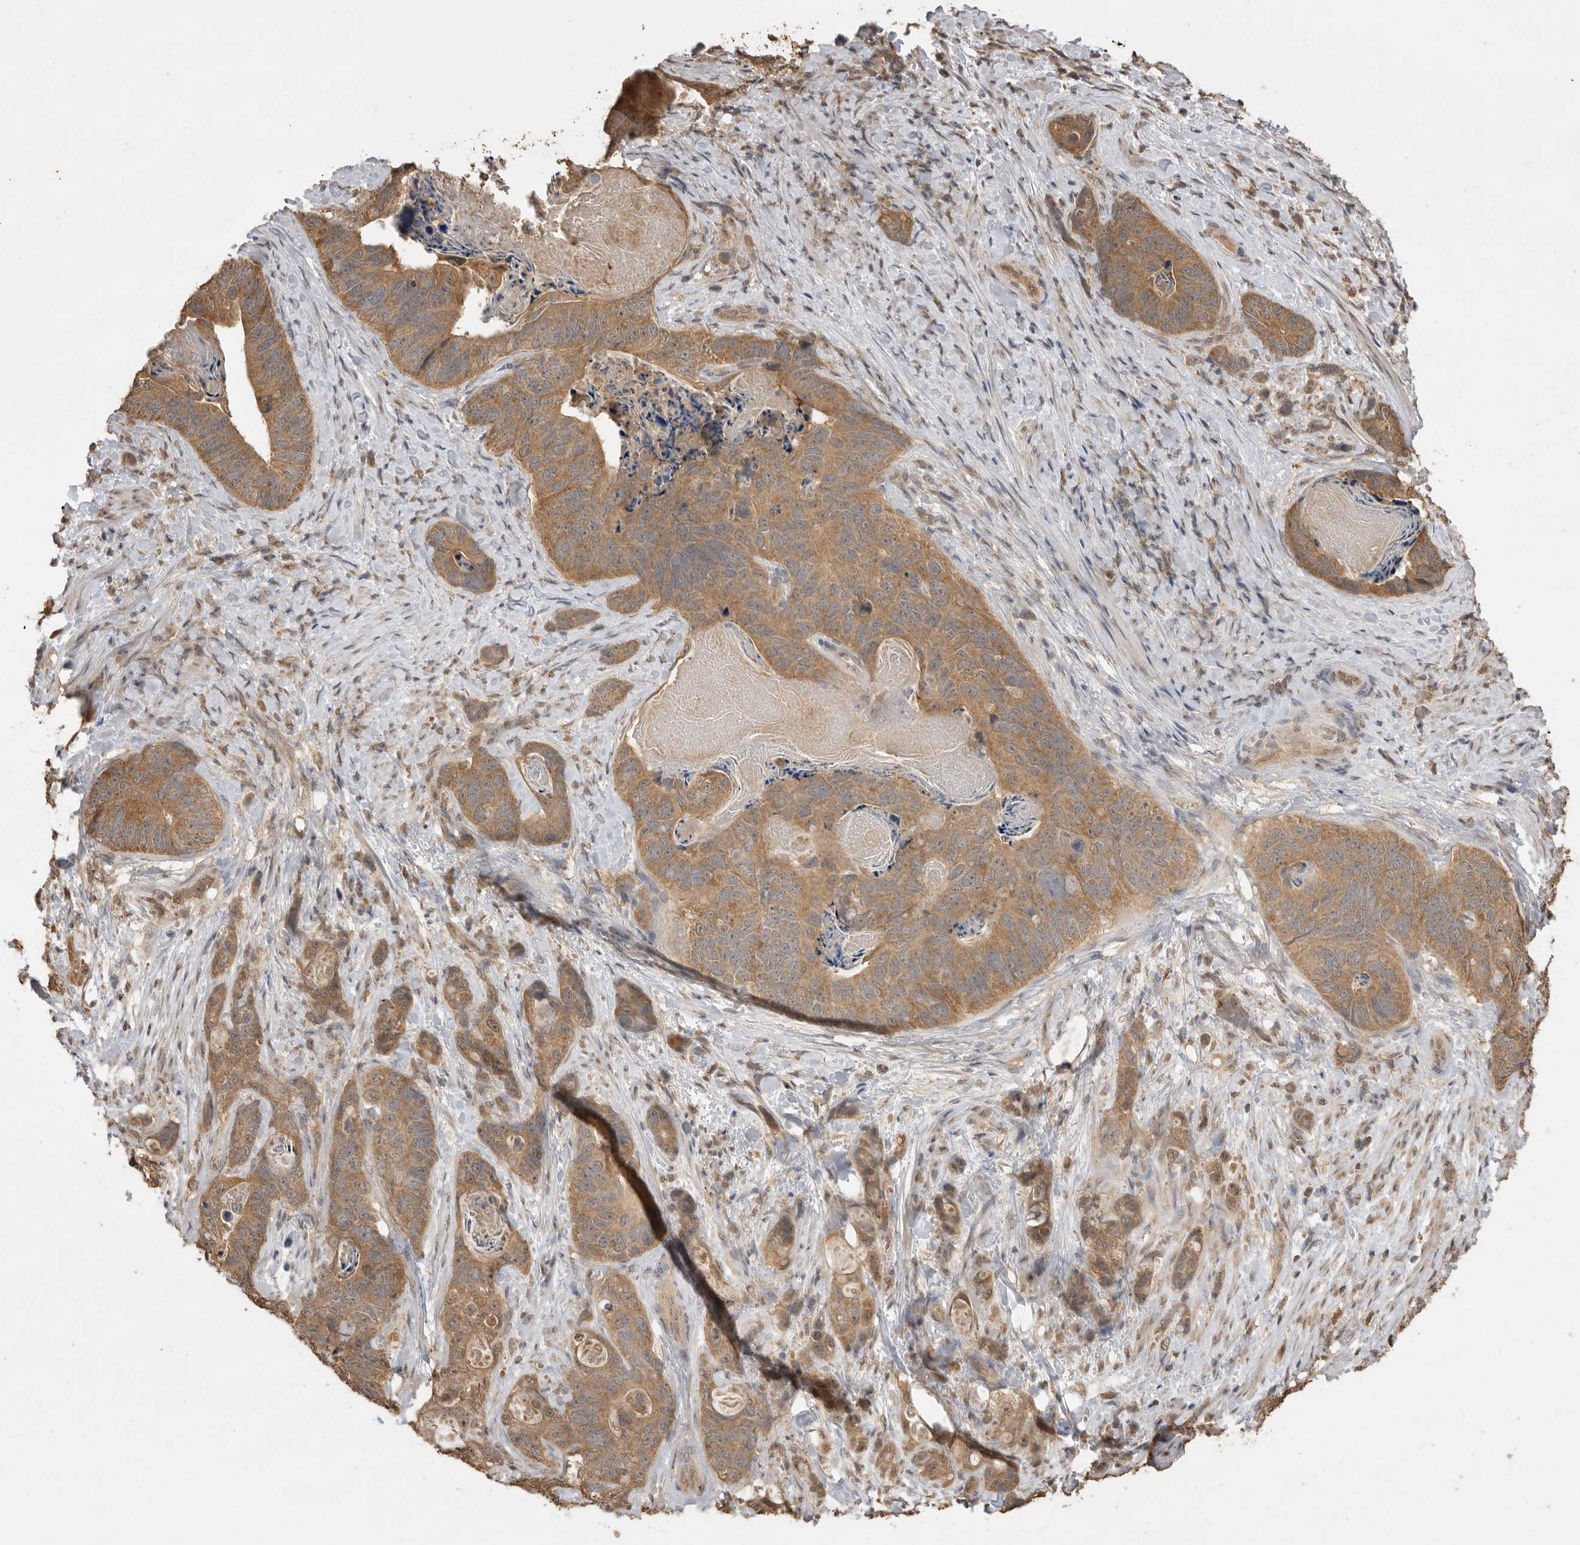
{"staining": {"intensity": "moderate", "quantity": ">75%", "location": "cytoplasmic/membranous"}, "tissue": "stomach cancer", "cell_type": "Tumor cells", "image_type": "cancer", "snomed": [{"axis": "morphology", "description": "Normal tissue, NOS"}, {"axis": "morphology", "description": "Adenocarcinoma, NOS"}, {"axis": "topography", "description": "Stomach"}], "caption": "IHC histopathology image of neoplastic tissue: human stomach cancer stained using immunohistochemistry demonstrates medium levels of moderate protein expression localized specifically in the cytoplasmic/membranous of tumor cells, appearing as a cytoplasmic/membranous brown color.", "gene": "JAG2", "patient": {"sex": "female", "age": 89}}